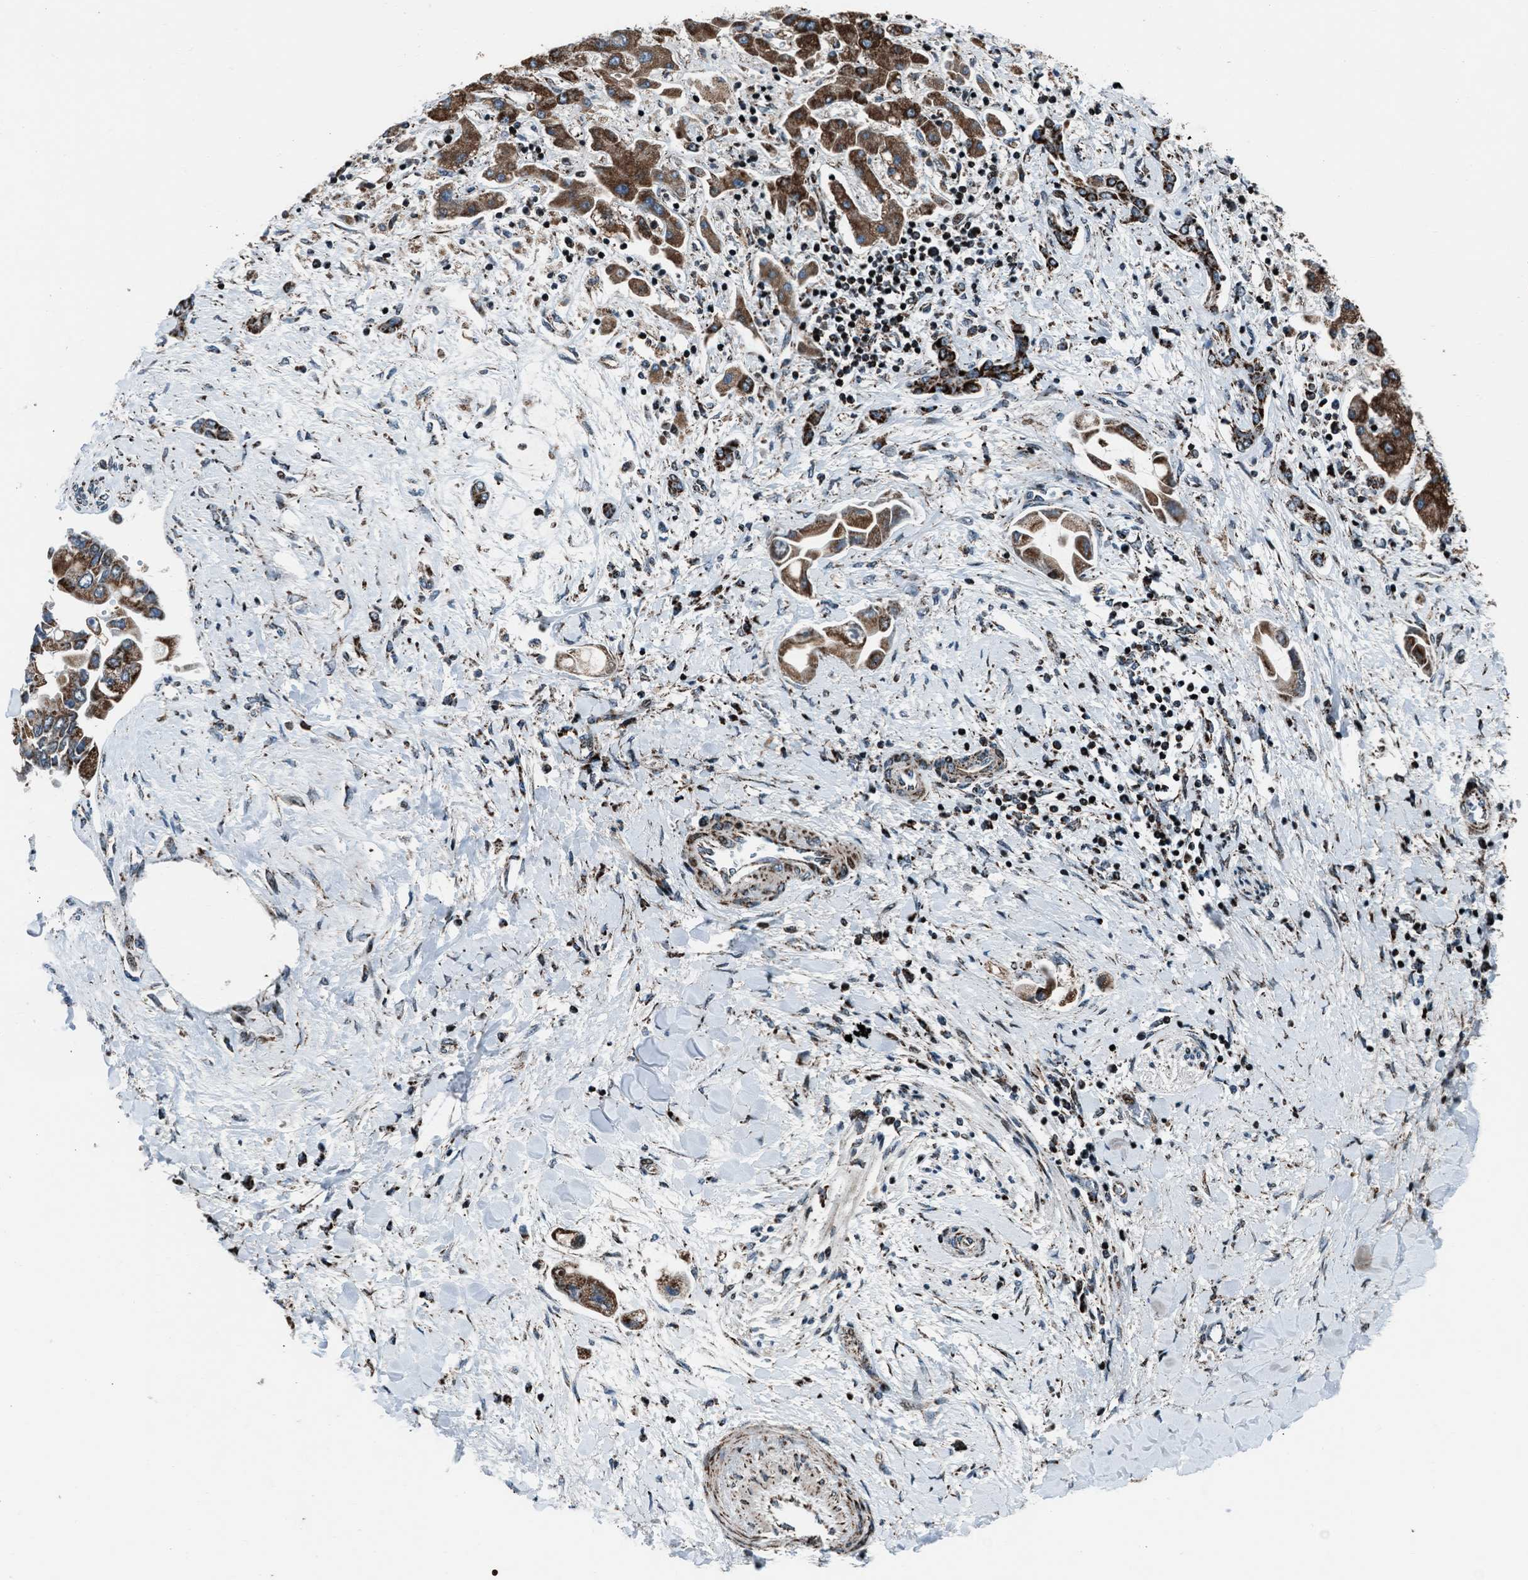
{"staining": {"intensity": "moderate", "quantity": ">75%", "location": "cytoplasmic/membranous"}, "tissue": "liver cancer", "cell_type": "Tumor cells", "image_type": "cancer", "snomed": [{"axis": "morphology", "description": "Cholangiocarcinoma"}, {"axis": "topography", "description": "Liver"}], "caption": "This histopathology image demonstrates IHC staining of human liver cholangiocarcinoma, with medium moderate cytoplasmic/membranous expression in about >75% of tumor cells.", "gene": "MORC3", "patient": {"sex": "male", "age": 50}}